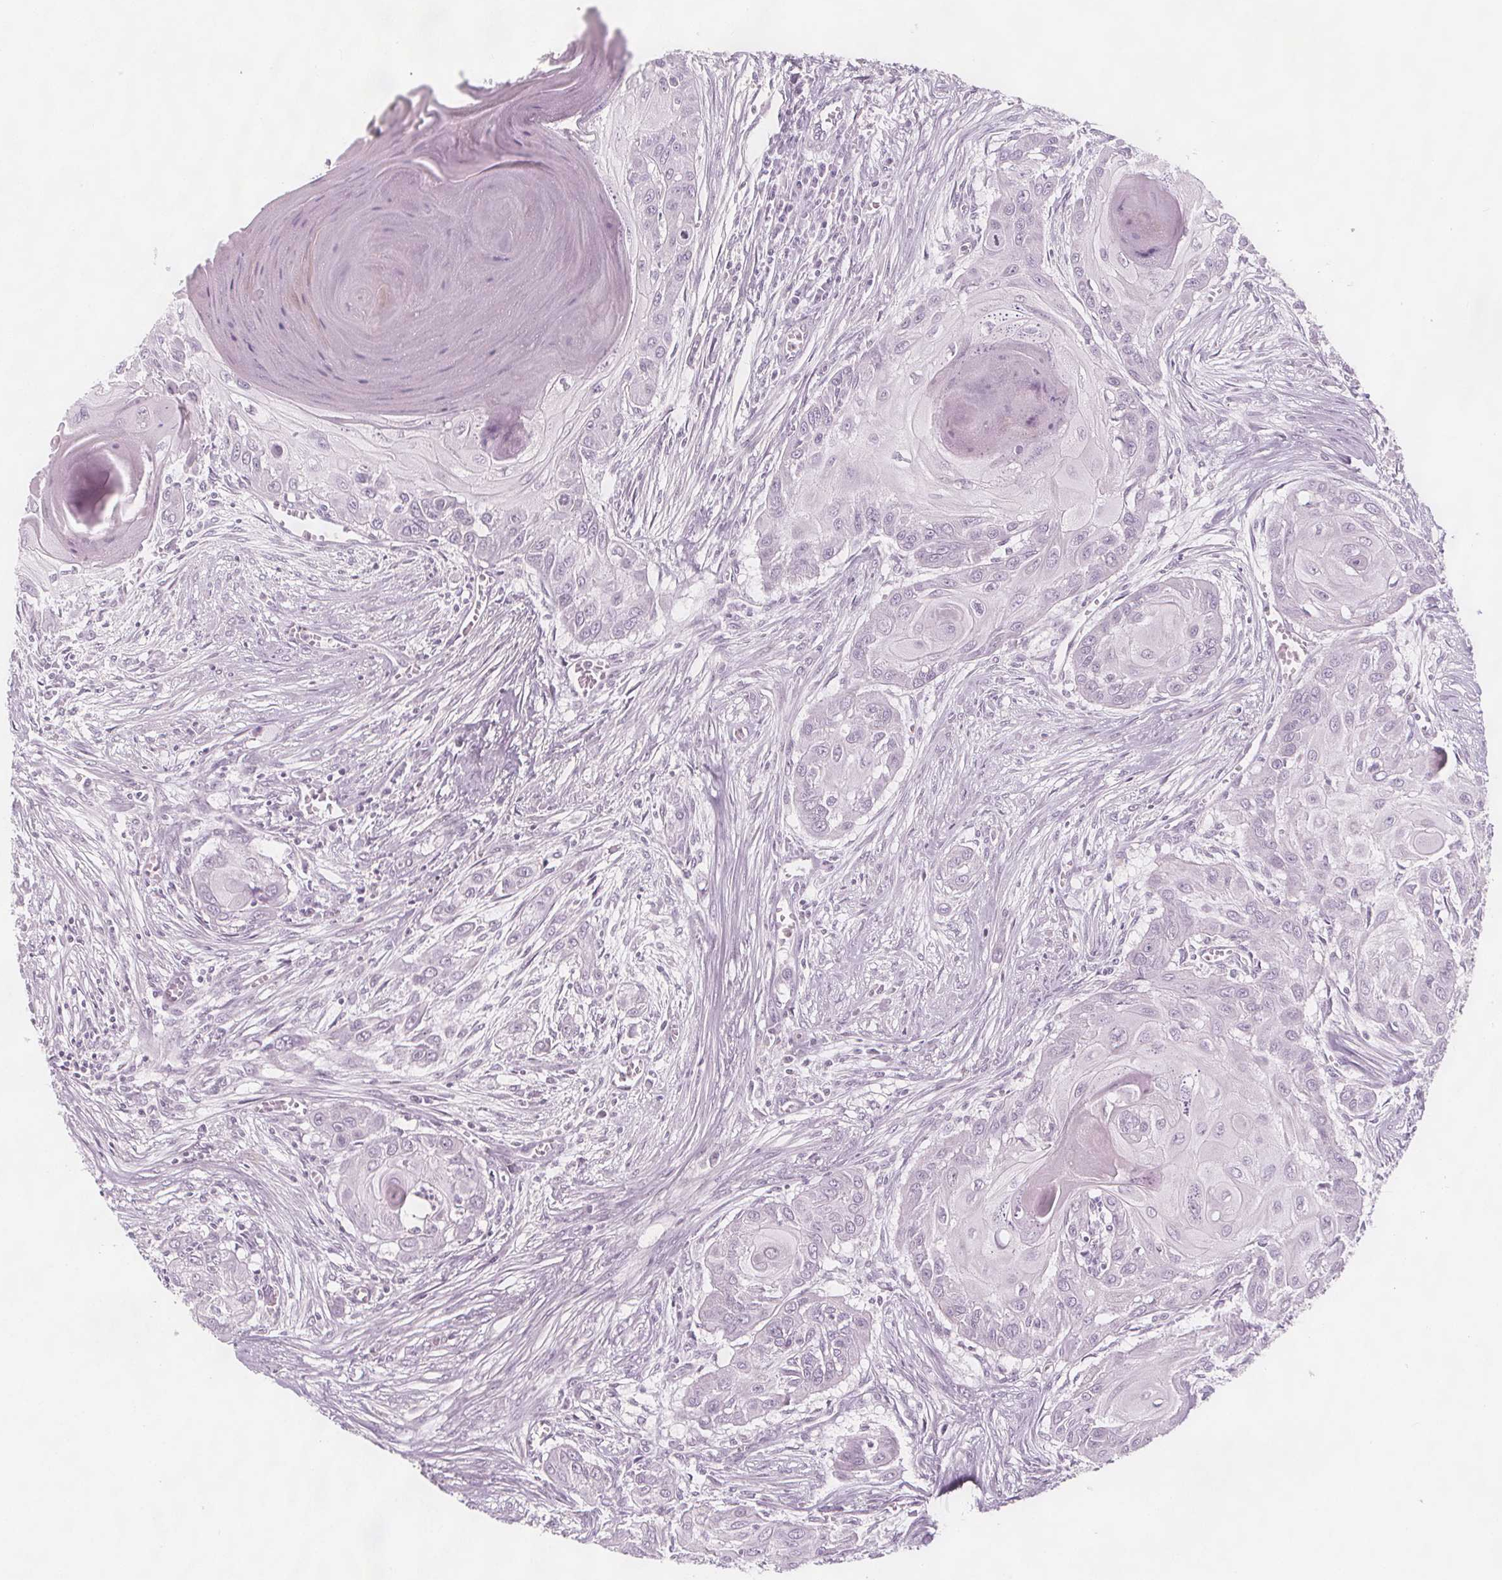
{"staining": {"intensity": "negative", "quantity": "none", "location": "none"}, "tissue": "head and neck cancer", "cell_type": "Tumor cells", "image_type": "cancer", "snomed": [{"axis": "morphology", "description": "Squamous cell carcinoma, NOS"}, {"axis": "topography", "description": "Oral tissue"}, {"axis": "topography", "description": "Head-Neck"}], "caption": "Tumor cells show no significant protein staining in head and neck cancer (squamous cell carcinoma). (DAB immunohistochemistry, high magnification).", "gene": "C1orf167", "patient": {"sex": "male", "age": 71}}